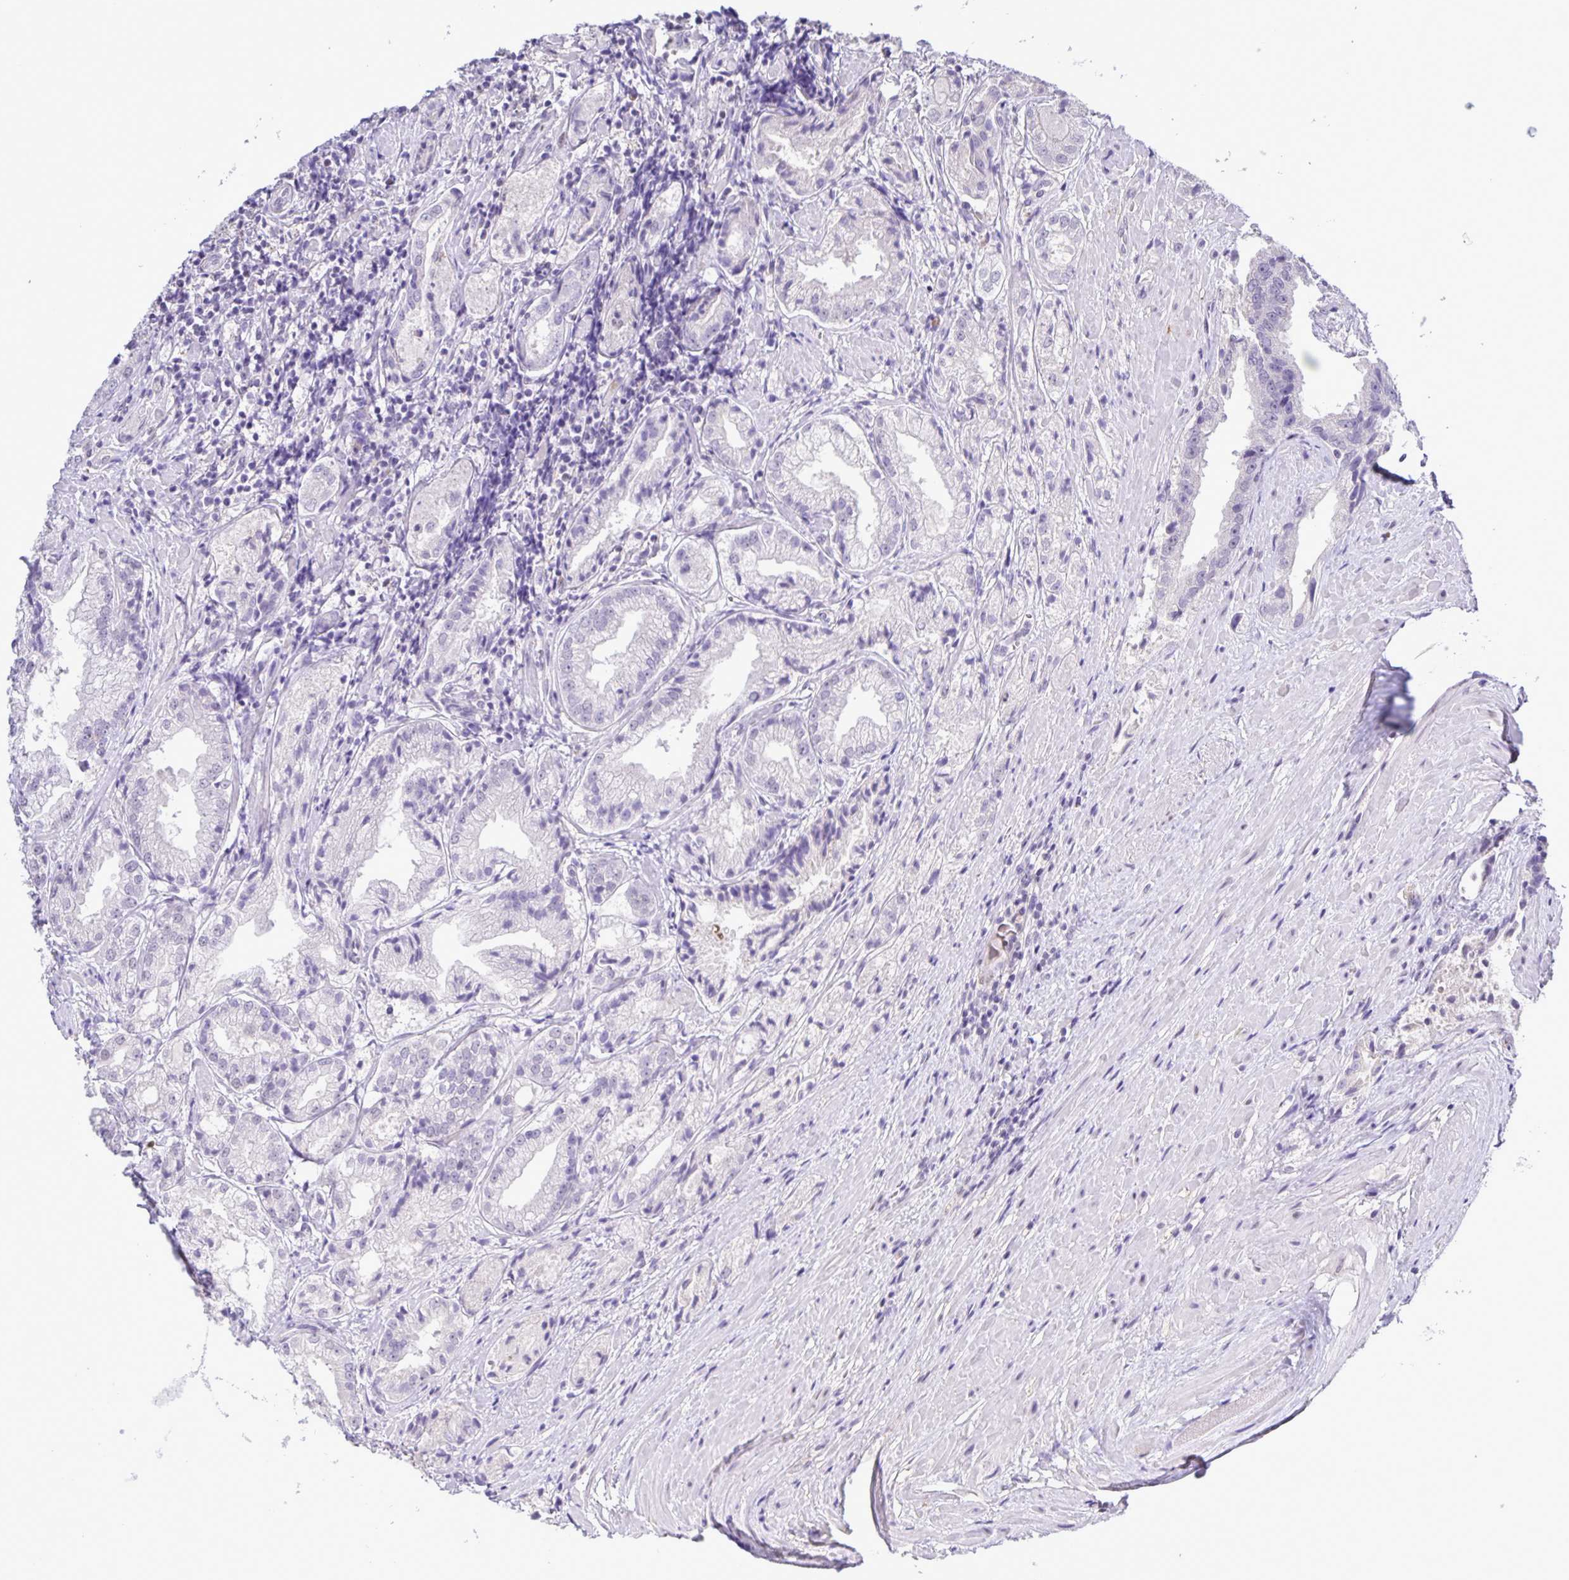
{"staining": {"intensity": "negative", "quantity": "none", "location": "none"}, "tissue": "prostate cancer", "cell_type": "Tumor cells", "image_type": "cancer", "snomed": [{"axis": "morphology", "description": "Adenocarcinoma, High grade"}, {"axis": "topography", "description": "Prostate"}], "caption": "Immunohistochemistry (IHC) of human prostate cancer demonstrates no staining in tumor cells.", "gene": "ONECUT2", "patient": {"sex": "male", "age": 61}}